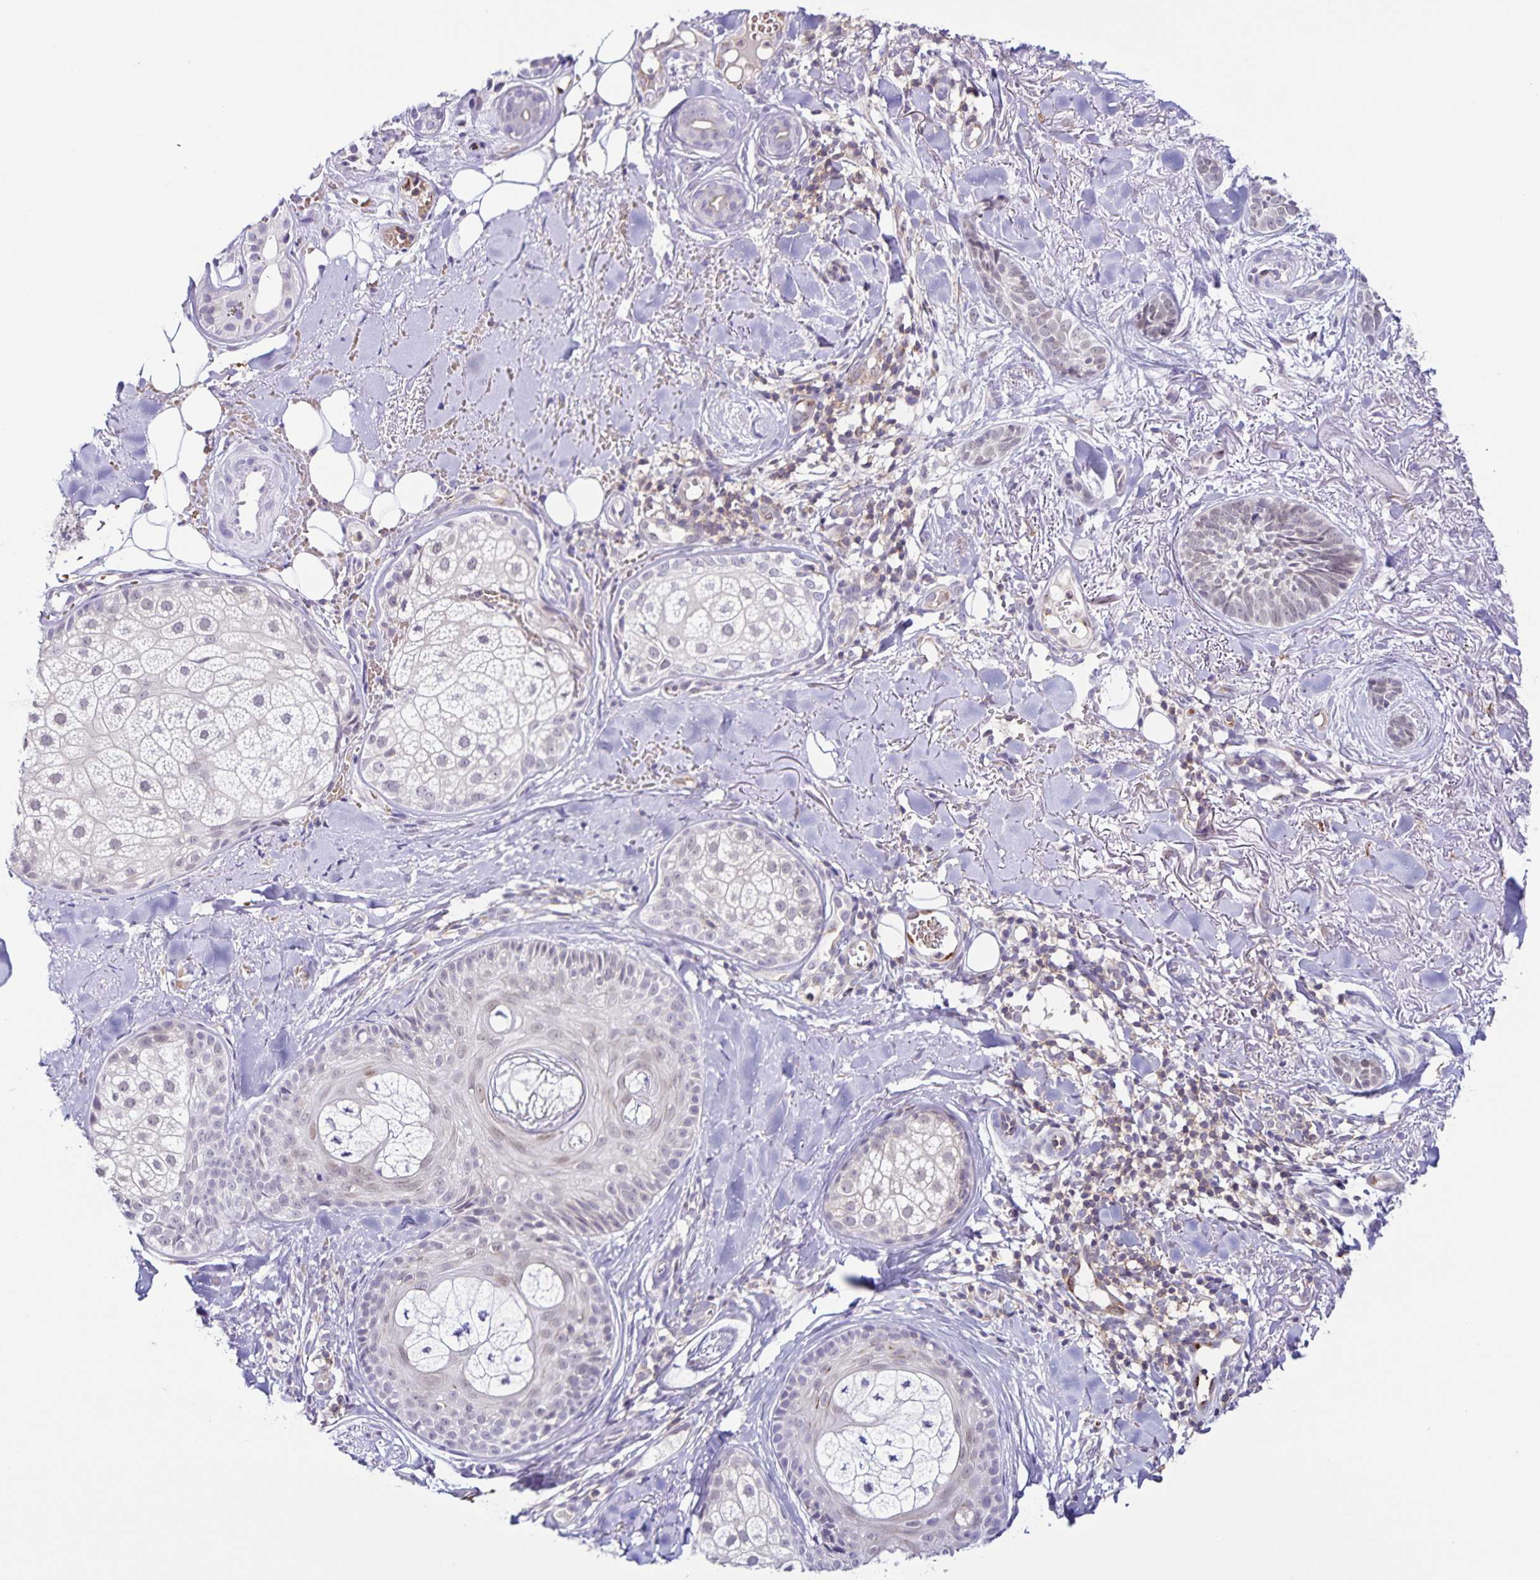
{"staining": {"intensity": "negative", "quantity": "none", "location": "none"}, "tissue": "skin cancer", "cell_type": "Tumor cells", "image_type": "cancer", "snomed": [{"axis": "morphology", "description": "Basal cell carcinoma"}, {"axis": "morphology", "description": "BCC, high aggressive"}, {"axis": "topography", "description": "Skin"}], "caption": "This photomicrograph is of skin cancer (bcc,  high aggressive) stained with IHC to label a protein in brown with the nuclei are counter-stained blue. There is no expression in tumor cells. Brightfield microscopy of immunohistochemistry stained with DAB (brown) and hematoxylin (blue), captured at high magnification.", "gene": "STPG4", "patient": {"sex": "female", "age": 79}}